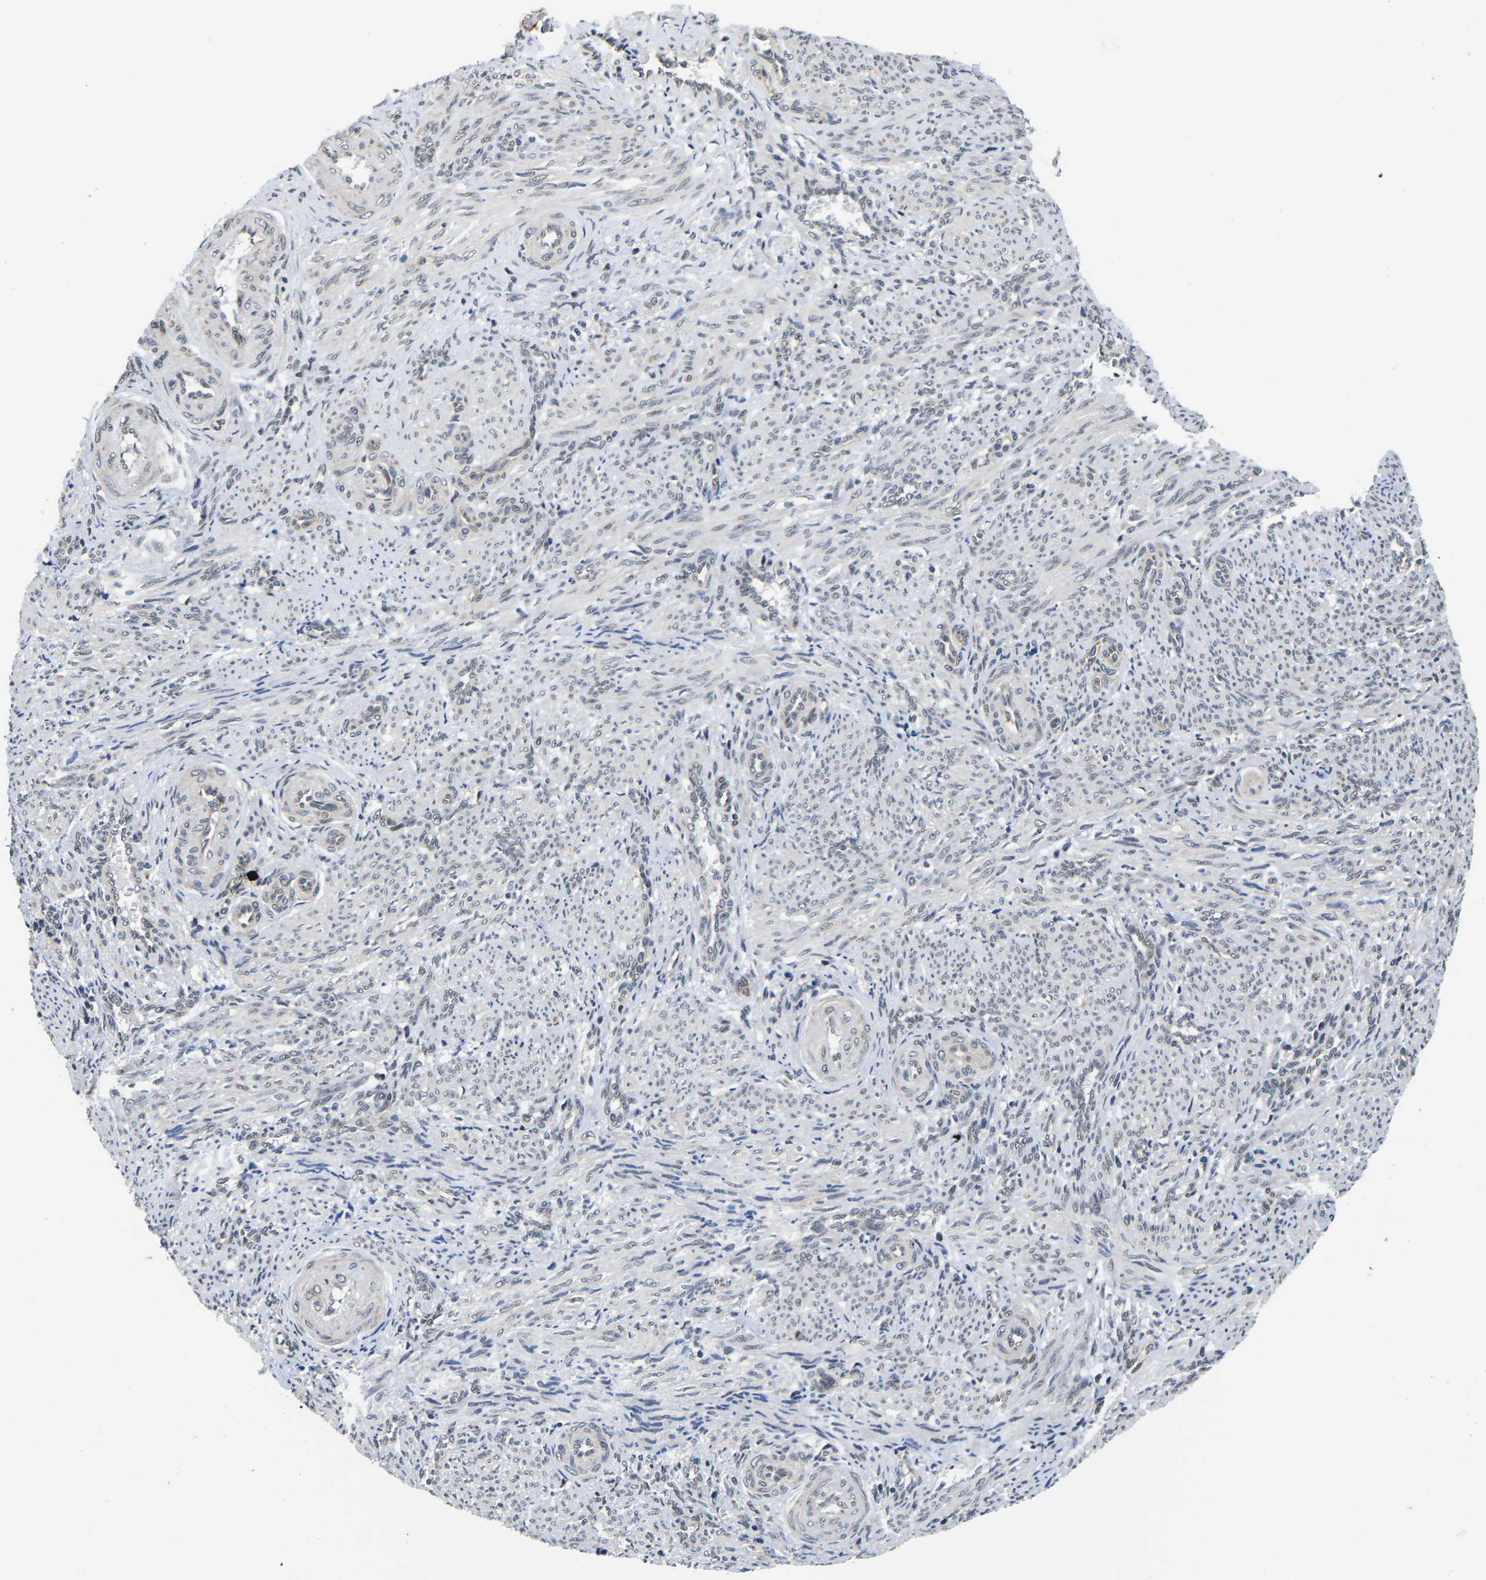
{"staining": {"intensity": "negative", "quantity": "none", "location": "none"}, "tissue": "smooth muscle", "cell_type": "Smooth muscle cells", "image_type": "normal", "snomed": [{"axis": "morphology", "description": "Normal tissue, NOS"}, {"axis": "topography", "description": "Endometrium"}], "caption": "Histopathology image shows no protein positivity in smooth muscle cells of unremarkable smooth muscle. The staining is performed using DAB (3,3'-diaminobenzidine) brown chromogen with nuclei counter-stained in using hematoxylin.", "gene": "CCNE1", "patient": {"sex": "female", "age": 33}}